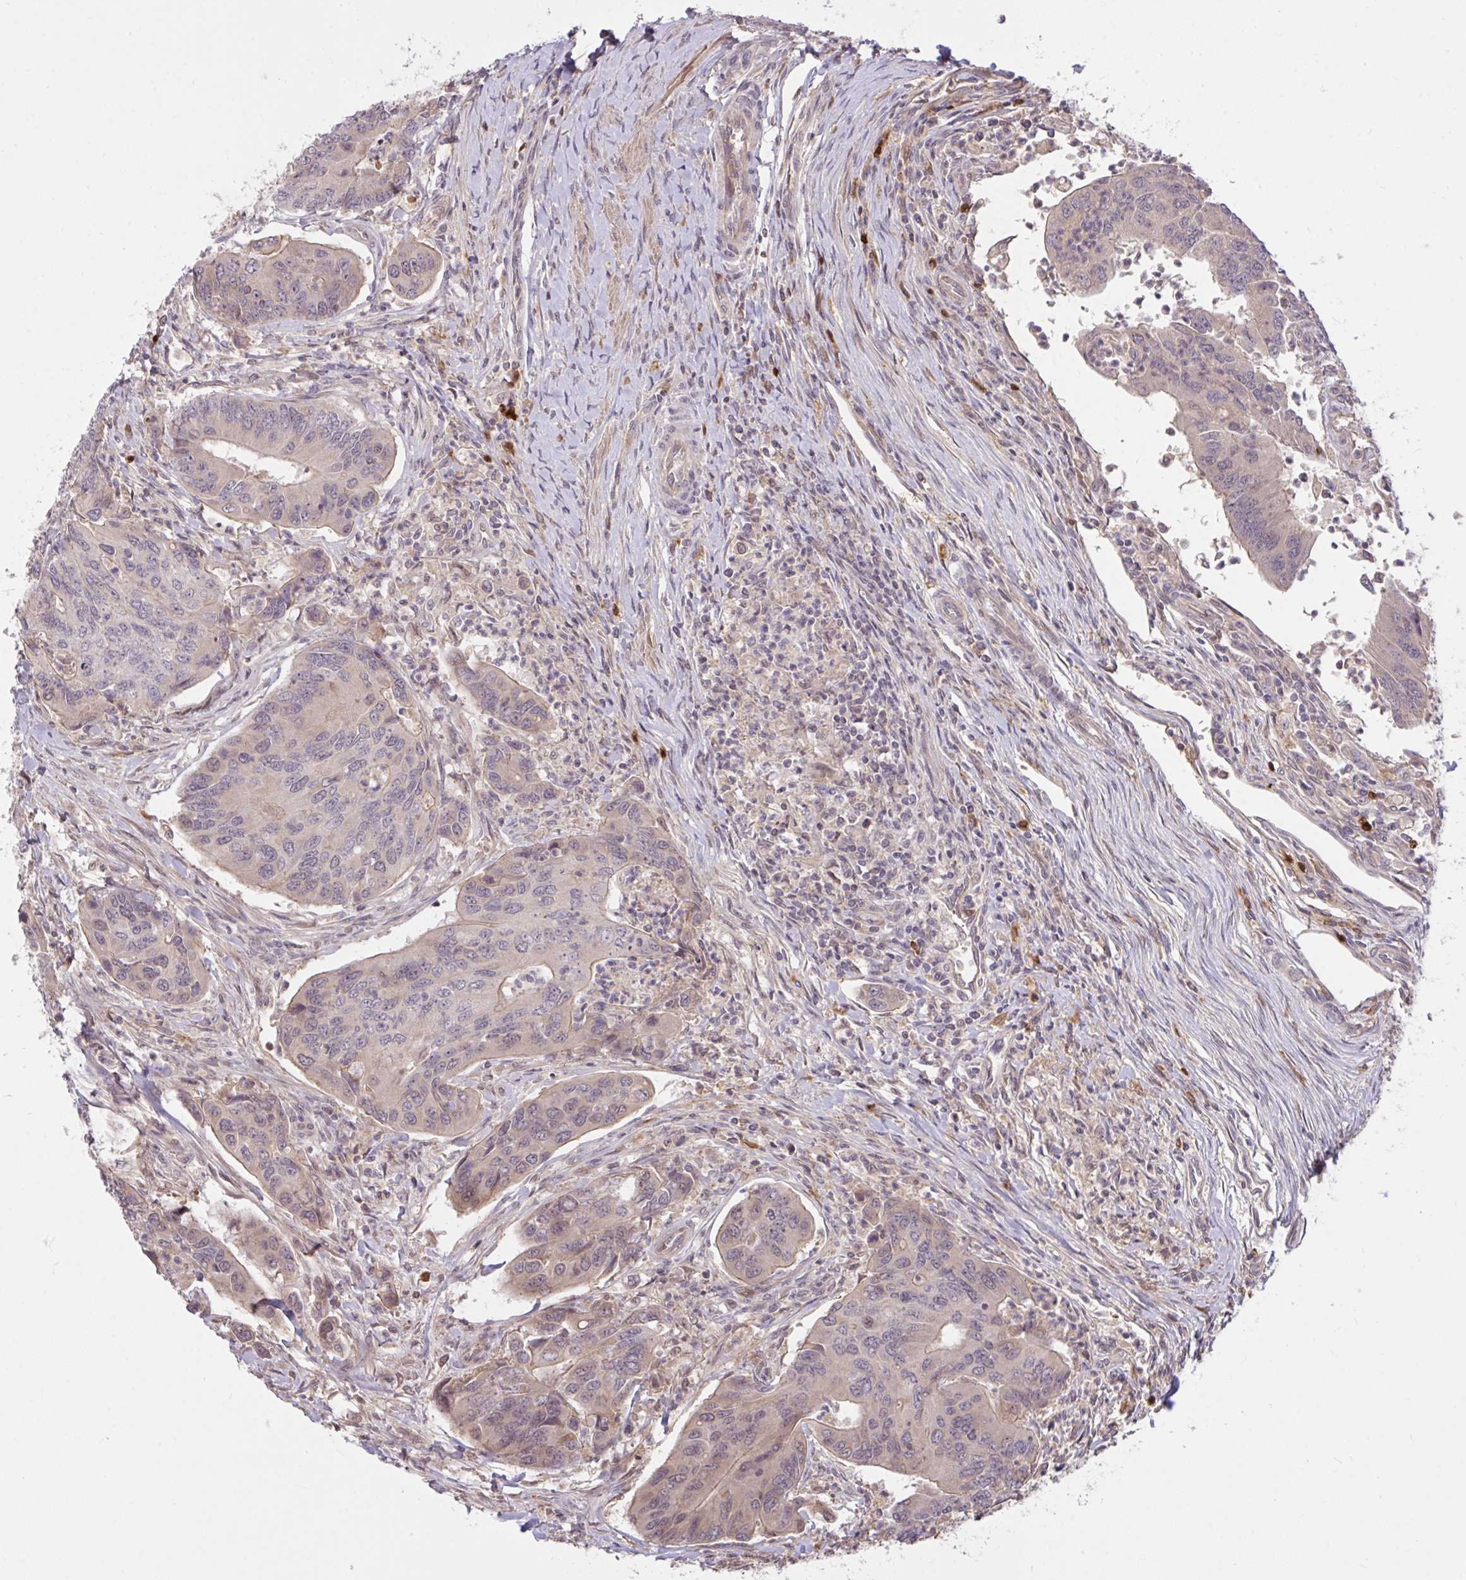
{"staining": {"intensity": "negative", "quantity": "none", "location": "none"}, "tissue": "colorectal cancer", "cell_type": "Tumor cells", "image_type": "cancer", "snomed": [{"axis": "morphology", "description": "Adenocarcinoma, NOS"}, {"axis": "topography", "description": "Colon"}], "caption": "This is an immunohistochemistry (IHC) image of adenocarcinoma (colorectal). There is no positivity in tumor cells.", "gene": "FCER1A", "patient": {"sex": "female", "age": 67}}